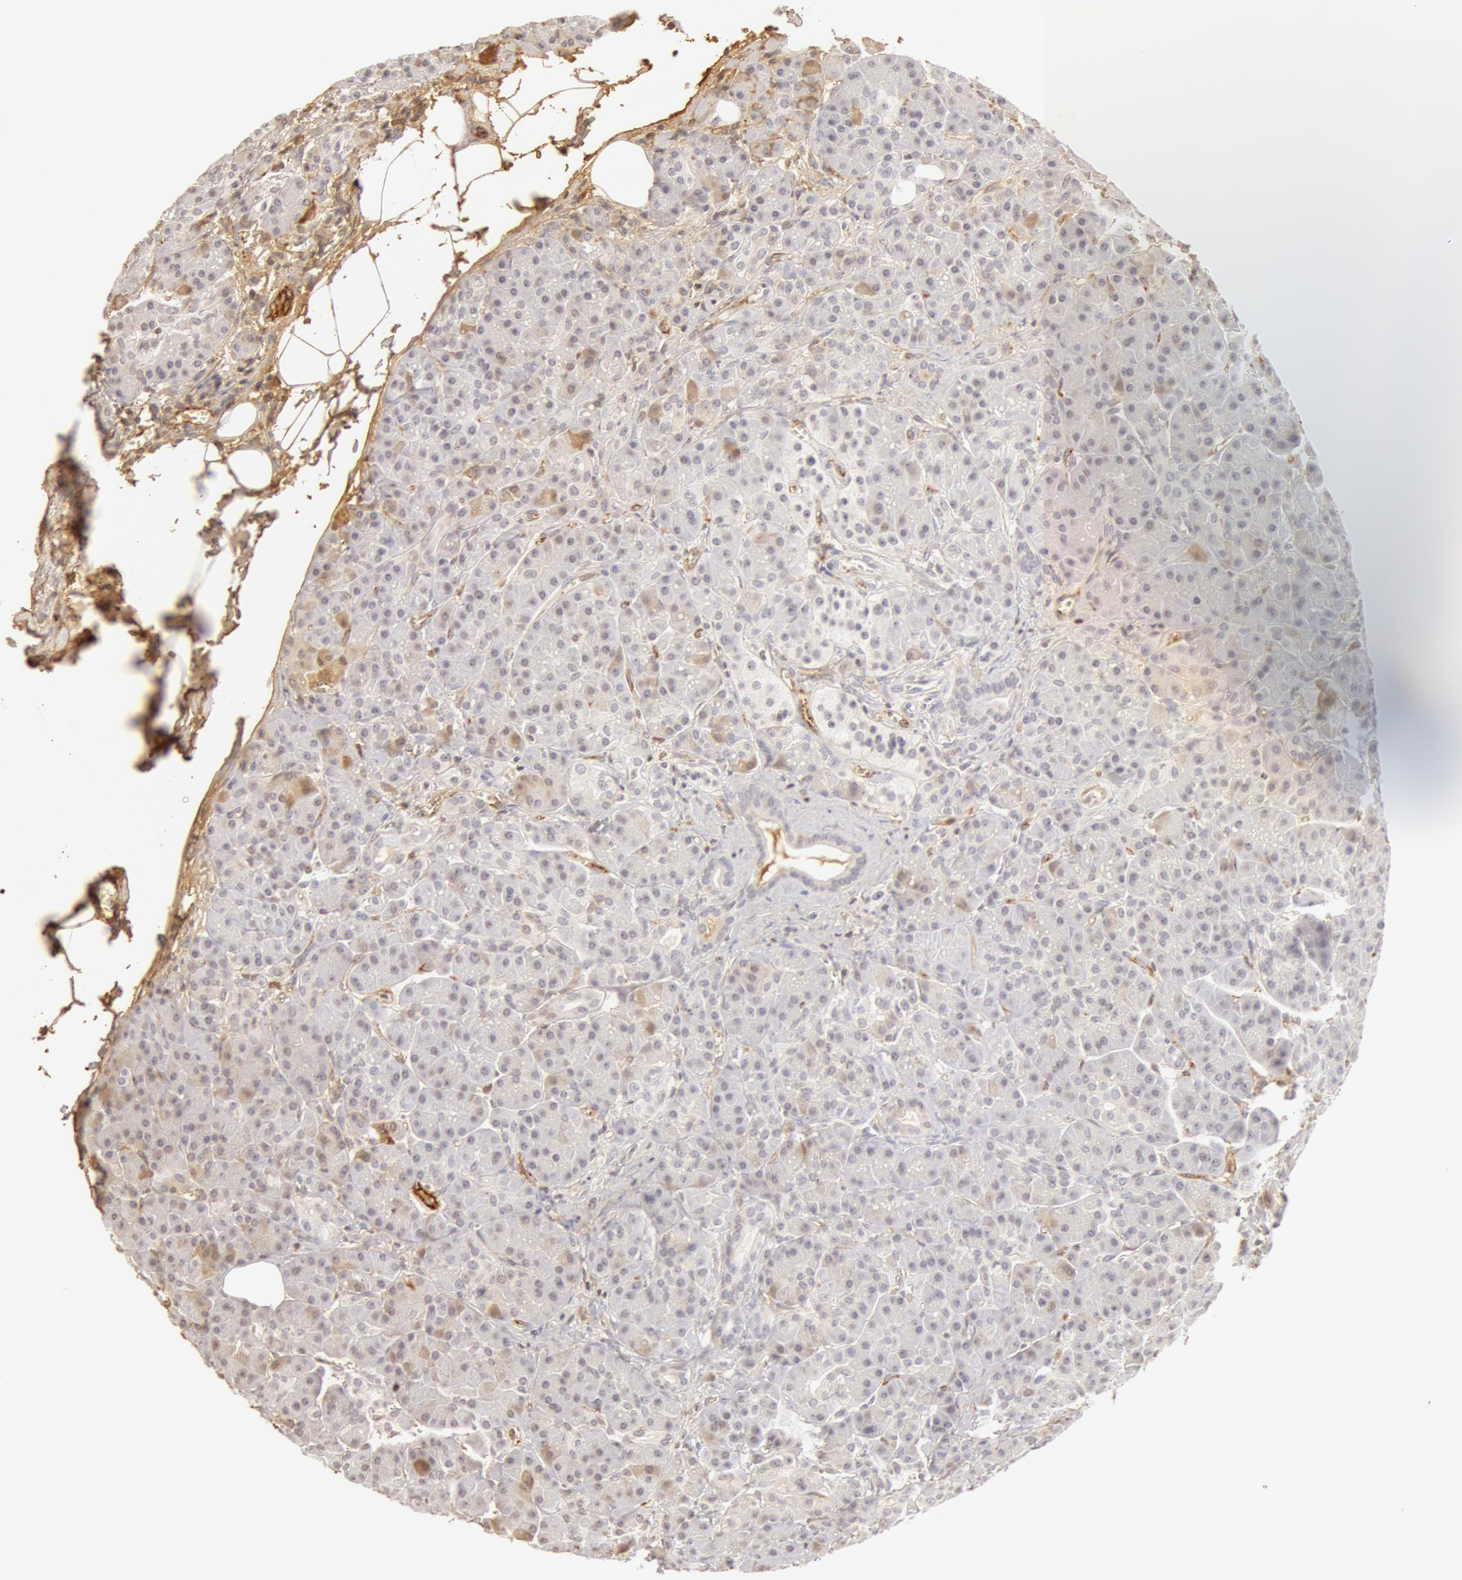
{"staining": {"intensity": "weak", "quantity": "<25%", "location": "cytoplasmic/membranous"}, "tissue": "pancreas", "cell_type": "Exocrine glandular cells", "image_type": "normal", "snomed": [{"axis": "morphology", "description": "Normal tissue, NOS"}, {"axis": "topography", "description": "Pancreas"}], "caption": "Immunohistochemistry (IHC) image of normal pancreas stained for a protein (brown), which shows no staining in exocrine glandular cells. (Brightfield microscopy of DAB (3,3'-diaminobenzidine) immunohistochemistry at high magnification).", "gene": "VWF", "patient": {"sex": "male", "age": 73}}